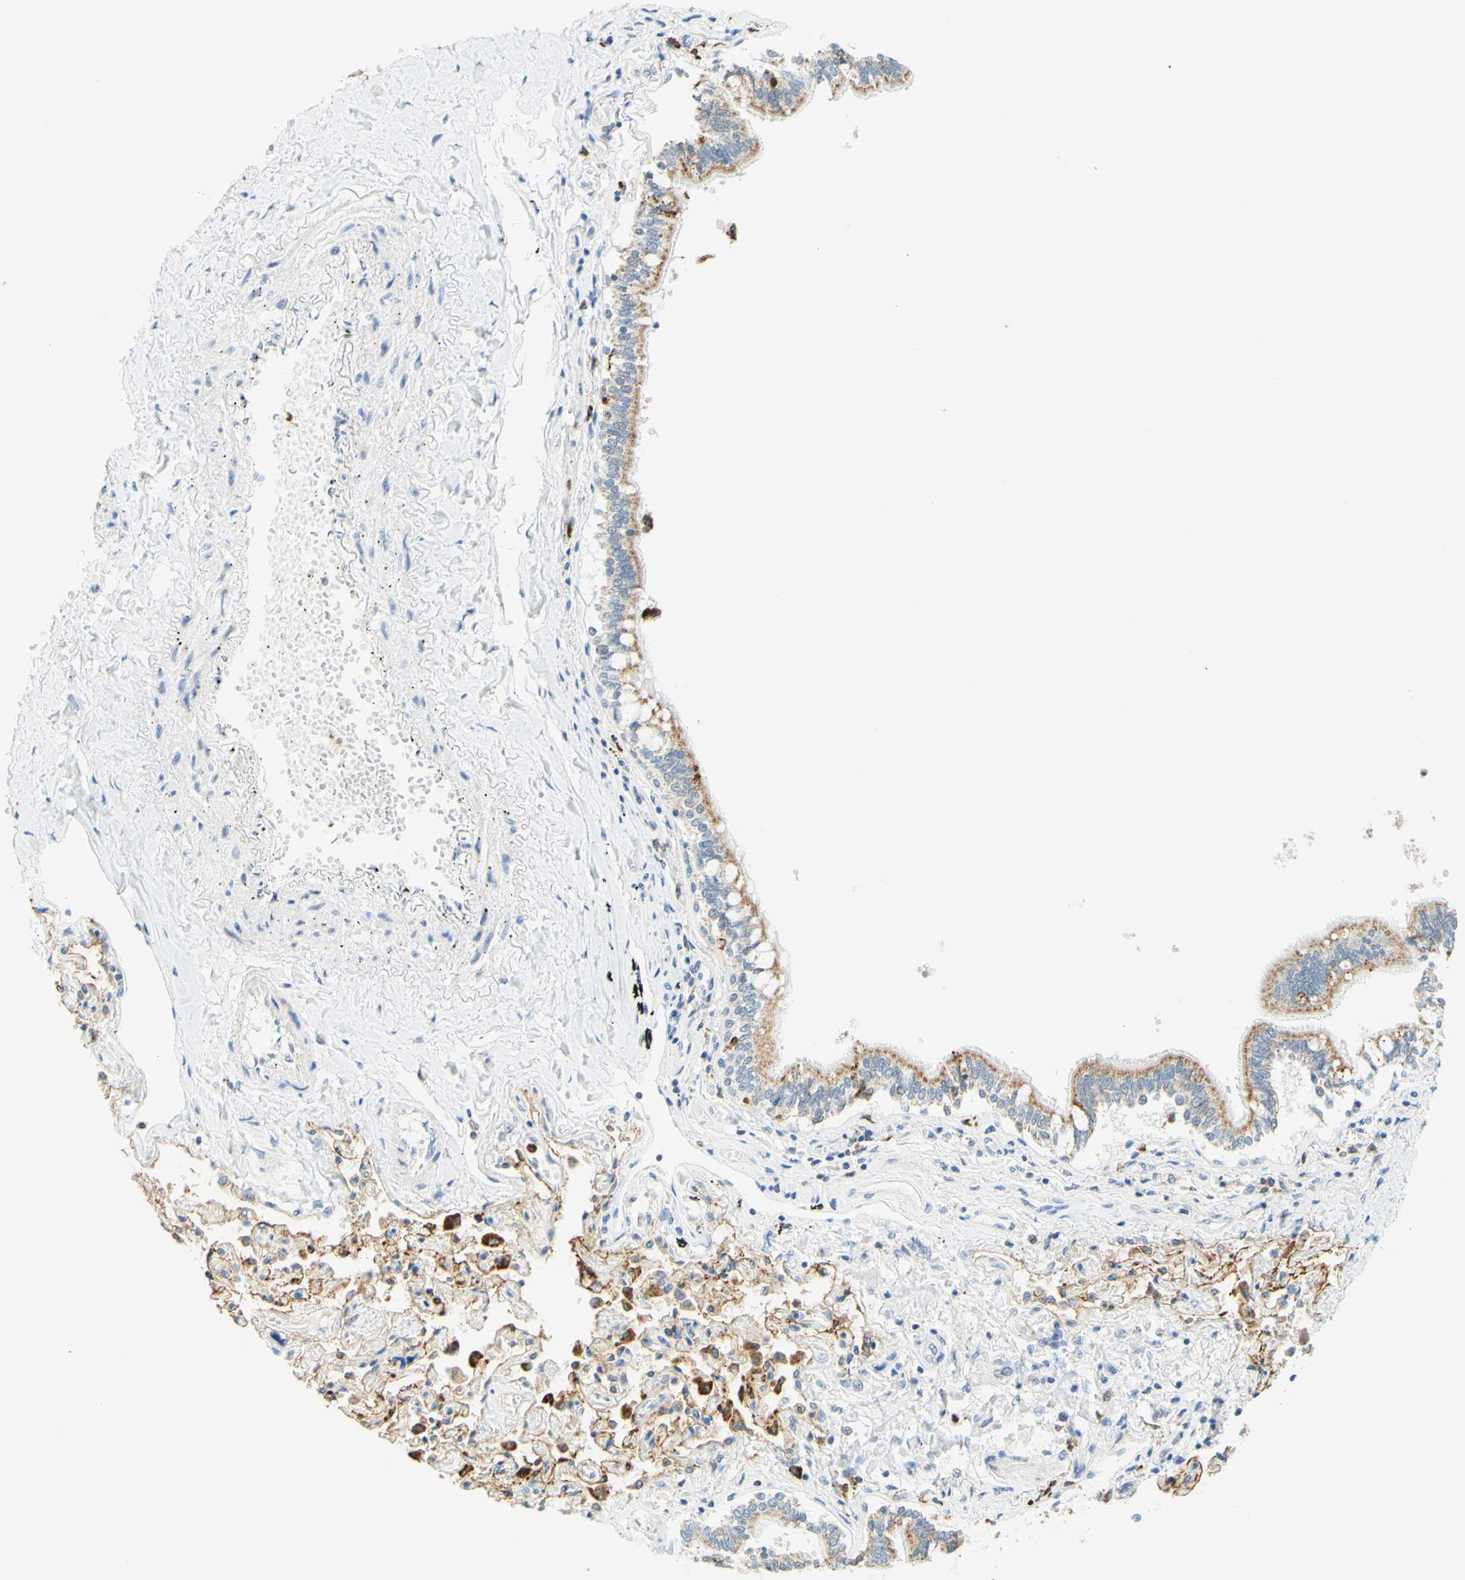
{"staining": {"intensity": "weak", "quantity": "25%-75%", "location": "cytoplasmic/membranous"}, "tissue": "bronchus", "cell_type": "Respiratory epithelial cells", "image_type": "normal", "snomed": [{"axis": "morphology", "description": "Normal tissue, NOS"}, {"axis": "topography", "description": "Bronchus"}, {"axis": "topography", "description": "Lung"}], "caption": "A low amount of weak cytoplasmic/membranous positivity is present in about 25%-75% of respiratory epithelial cells in benign bronchus.", "gene": "TREM2", "patient": {"sex": "male", "age": 64}}